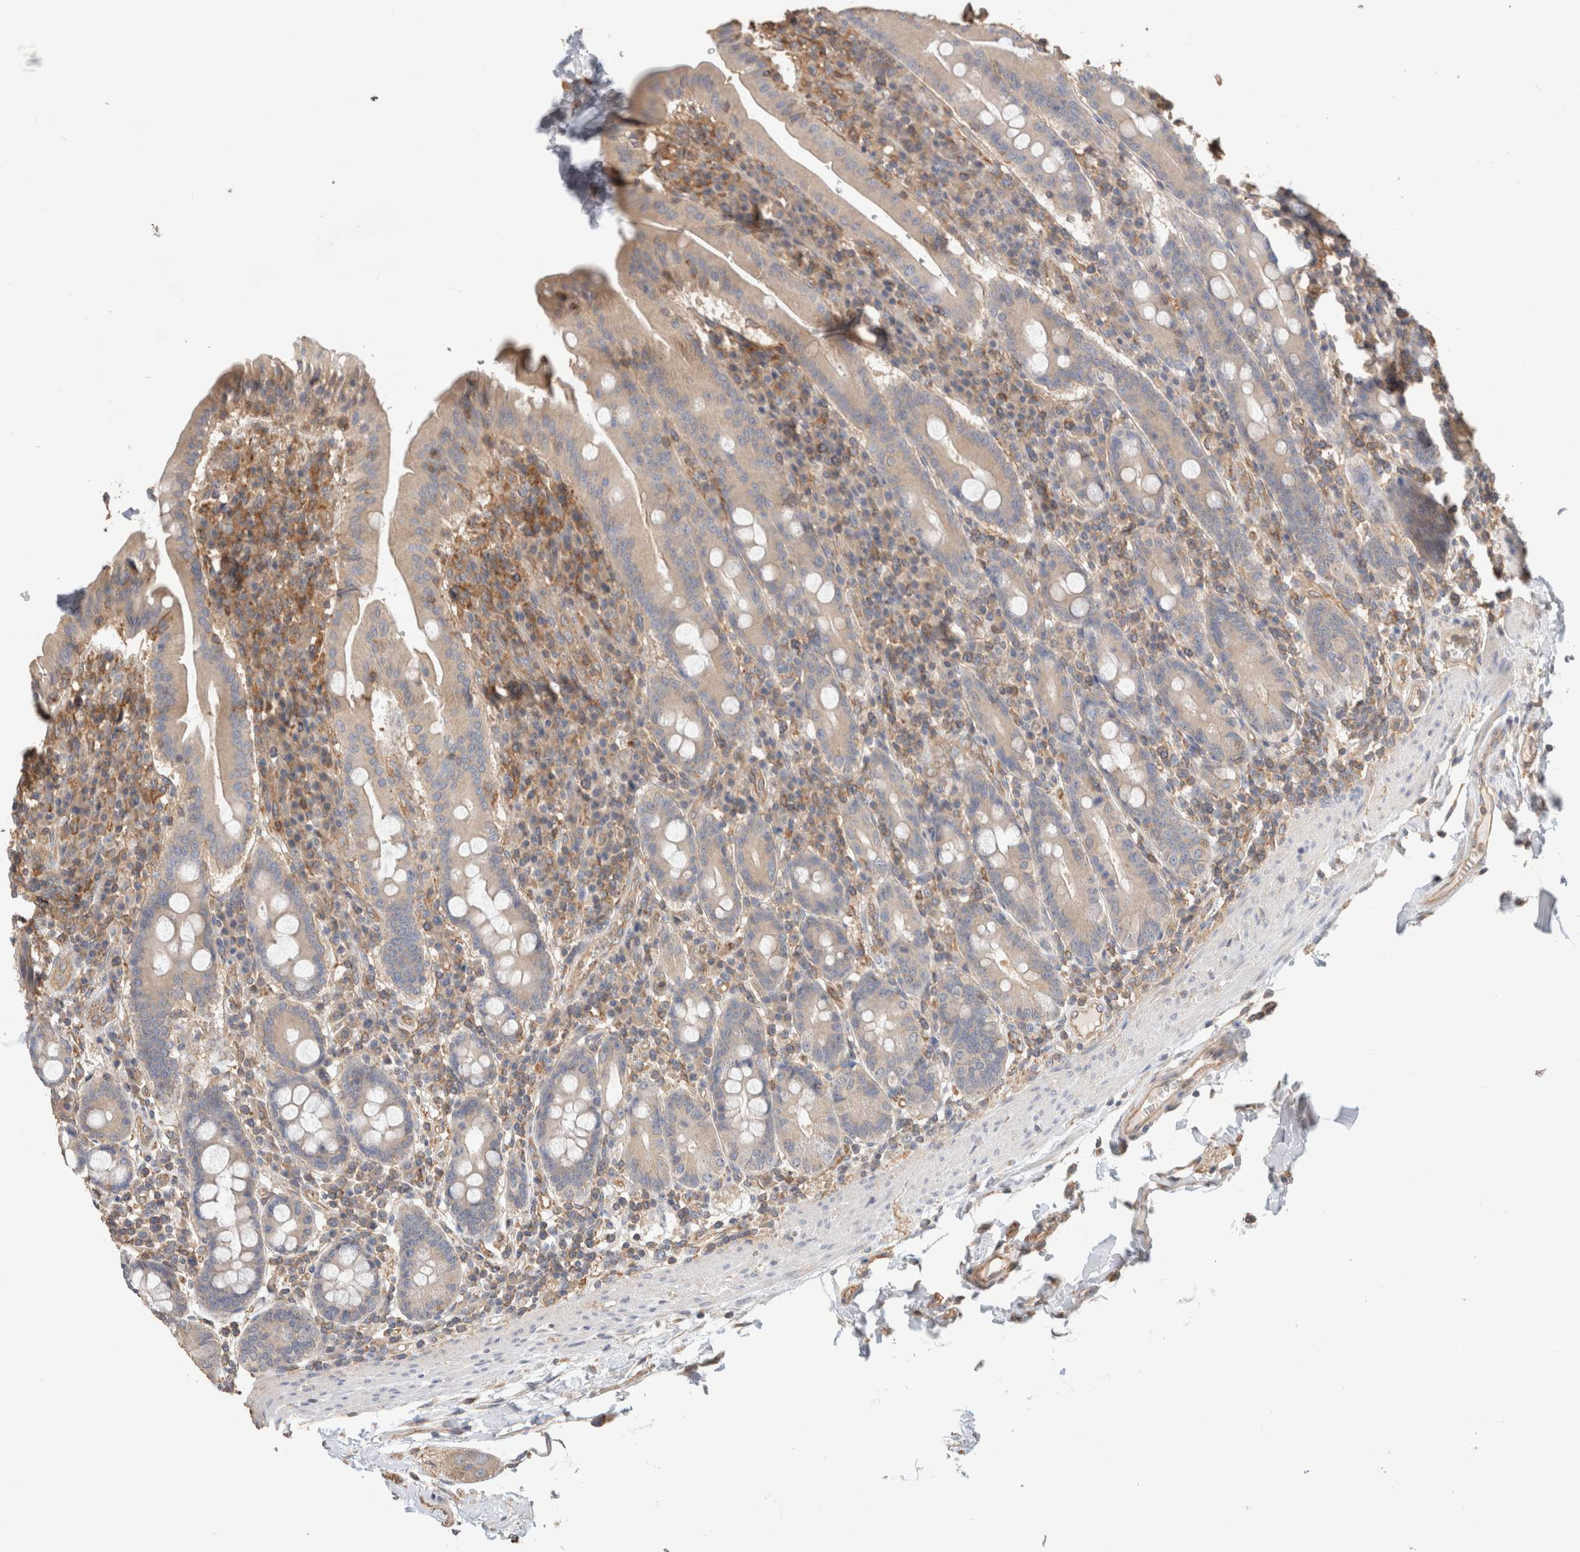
{"staining": {"intensity": "weak", "quantity": ">75%", "location": "cytoplasmic/membranous"}, "tissue": "duodenum", "cell_type": "Glandular cells", "image_type": "normal", "snomed": [{"axis": "morphology", "description": "Normal tissue, NOS"}, {"axis": "morphology", "description": "Adenocarcinoma, NOS"}, {"axis": "topography", "description": "Pancreas"}, {"axis": "topography", "description": "Duodenum"}], "caption": "Protein staining of unremarkable duodenum exhibits weak cytoplasmic/membranous expression in approximately >75% of glandular cells. (IHC, brightfield microscopy, high magnification).", "gene": "CFAP418", "patient": {"sex": "male", "age": 50}}